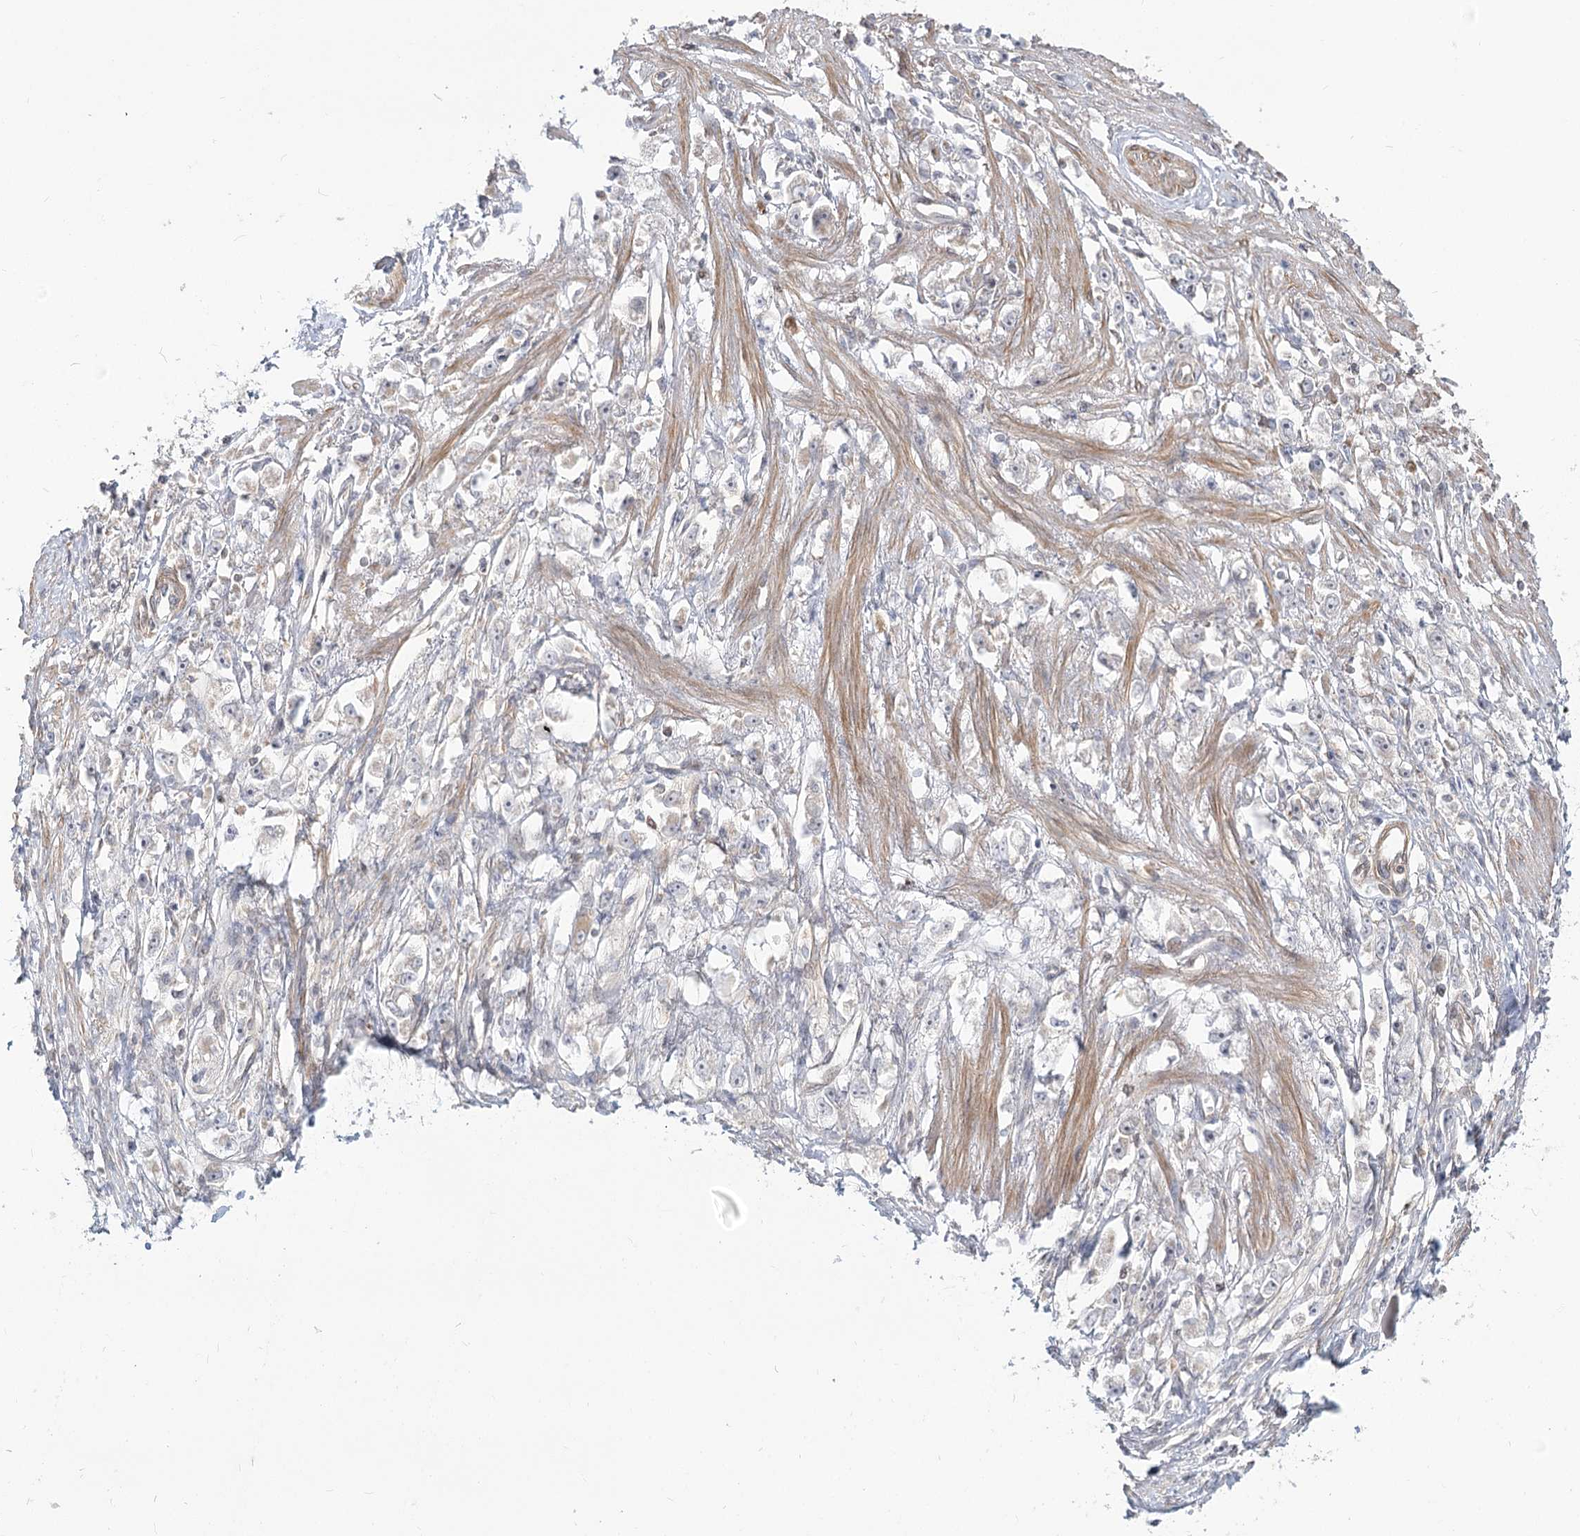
{"staining": {"intensity": "negative", "quantity": "none", "location": "none"}, "tissue": "stomach cancer", "cell_type": "Tumor cells", "image_type": "cancer", "snomed": [{"axis": "morphology", "description": "Adenocarcinoma, NOS"}, {"axis": "topography", "description": "Stomach"}], "caption": "Human adenocarcinoma (stomach) stained for a protein using immunohistochemistry exhibits no staining in tumor cells.", "gene": "MTMR3", "patient": {"sex": "female", "age": 59}}